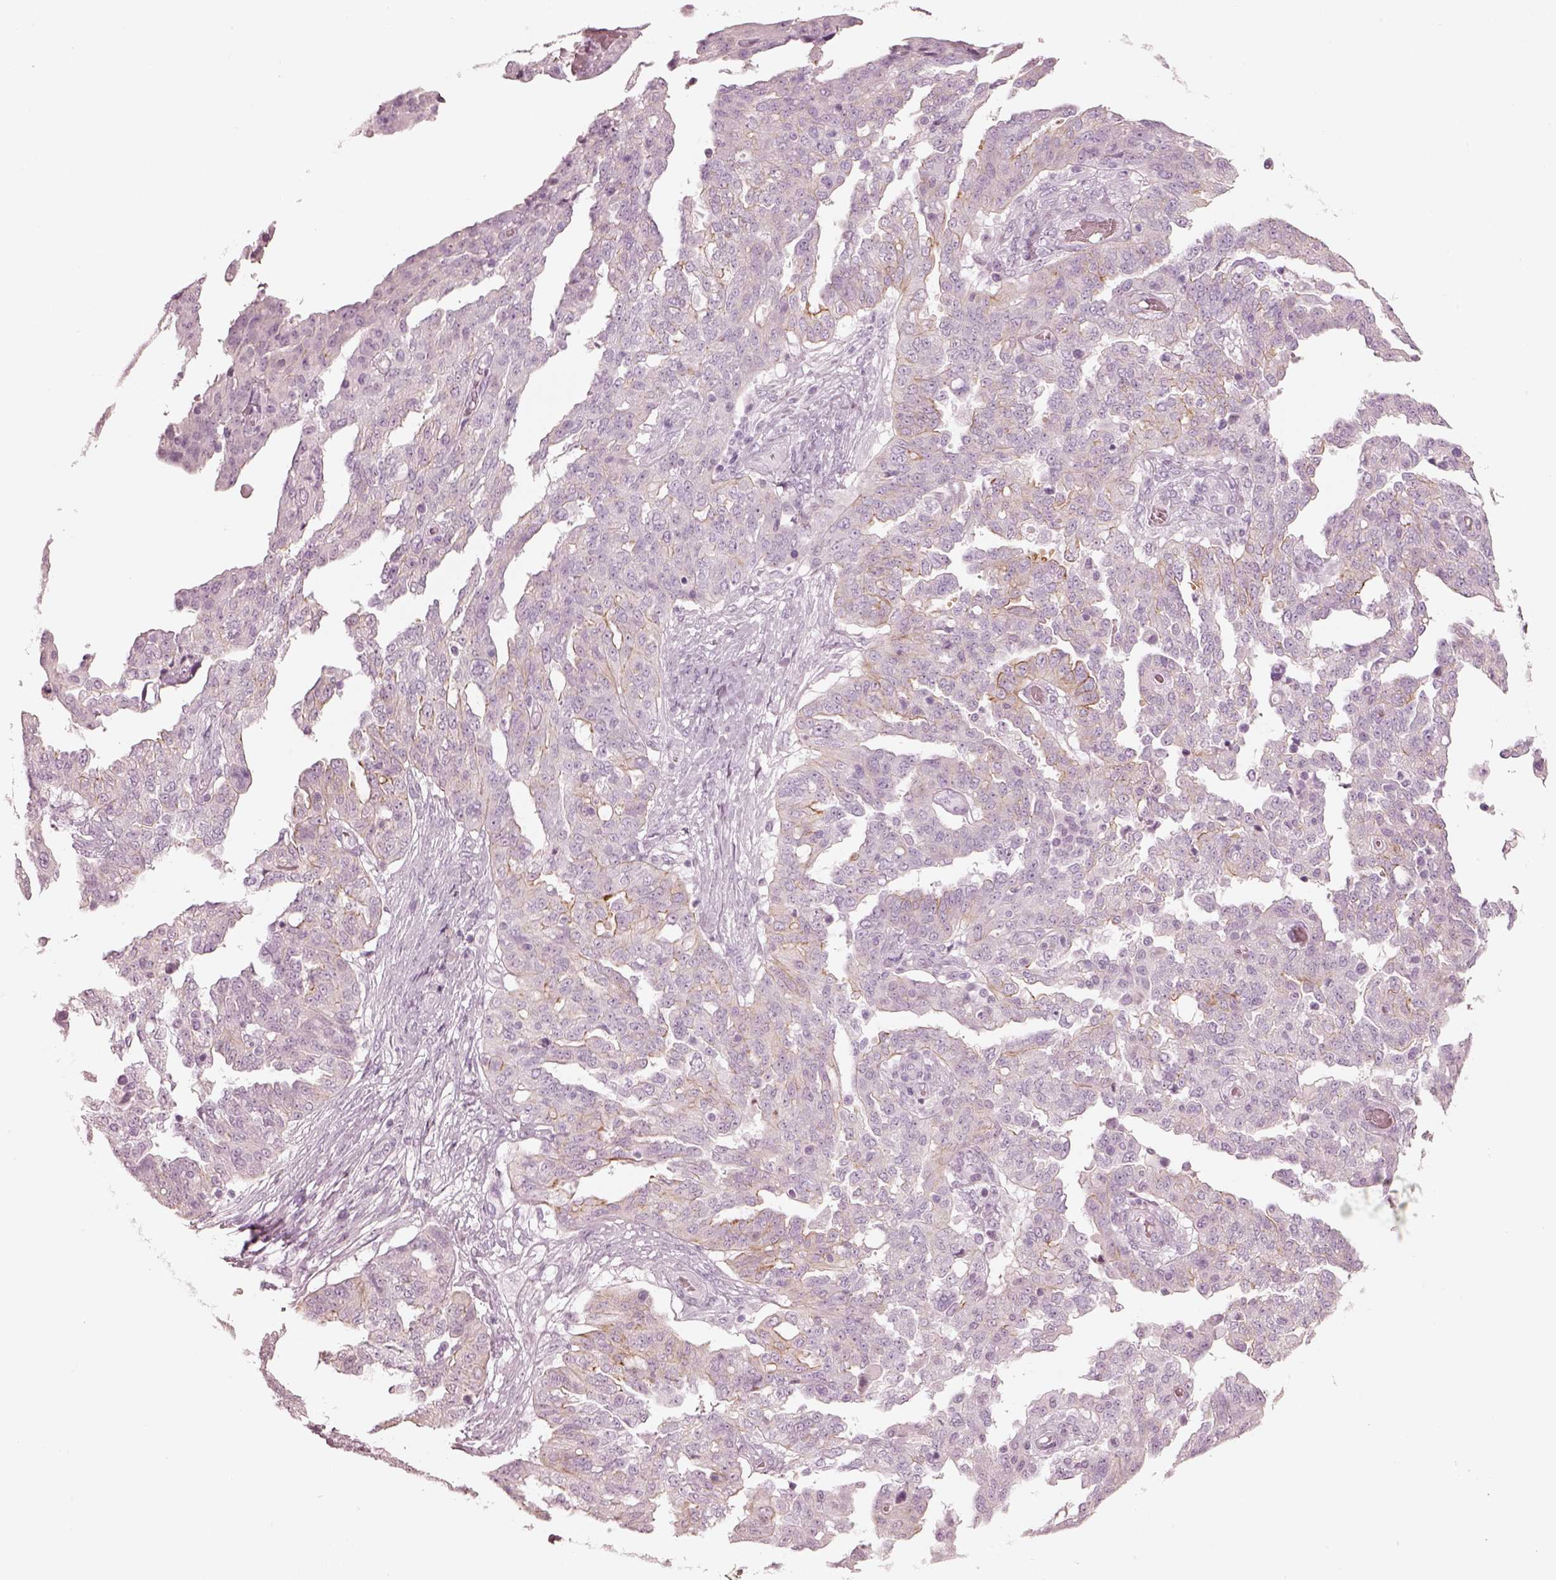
{"staining": {"intensity": "weak", "quantity": "<25%", "location": "cytoplasmic/membranous"}, "tissue": "ovarian cancer", "cell_type": "Tumor cells", "image_type": "cancer", "snomed": [{"axis": "morphology", "description": "Cystadenocarcinoma, serous, NOS"}, {"axis": "topography", "description": "Ovary"}], "caption": "Tumor cells show no significant positivity in serous cystadenocarcinoma (ovarian). Nuclei are stained in blue.", "gene": "PON3", "patient": {"sex": "female", "age": 67}}